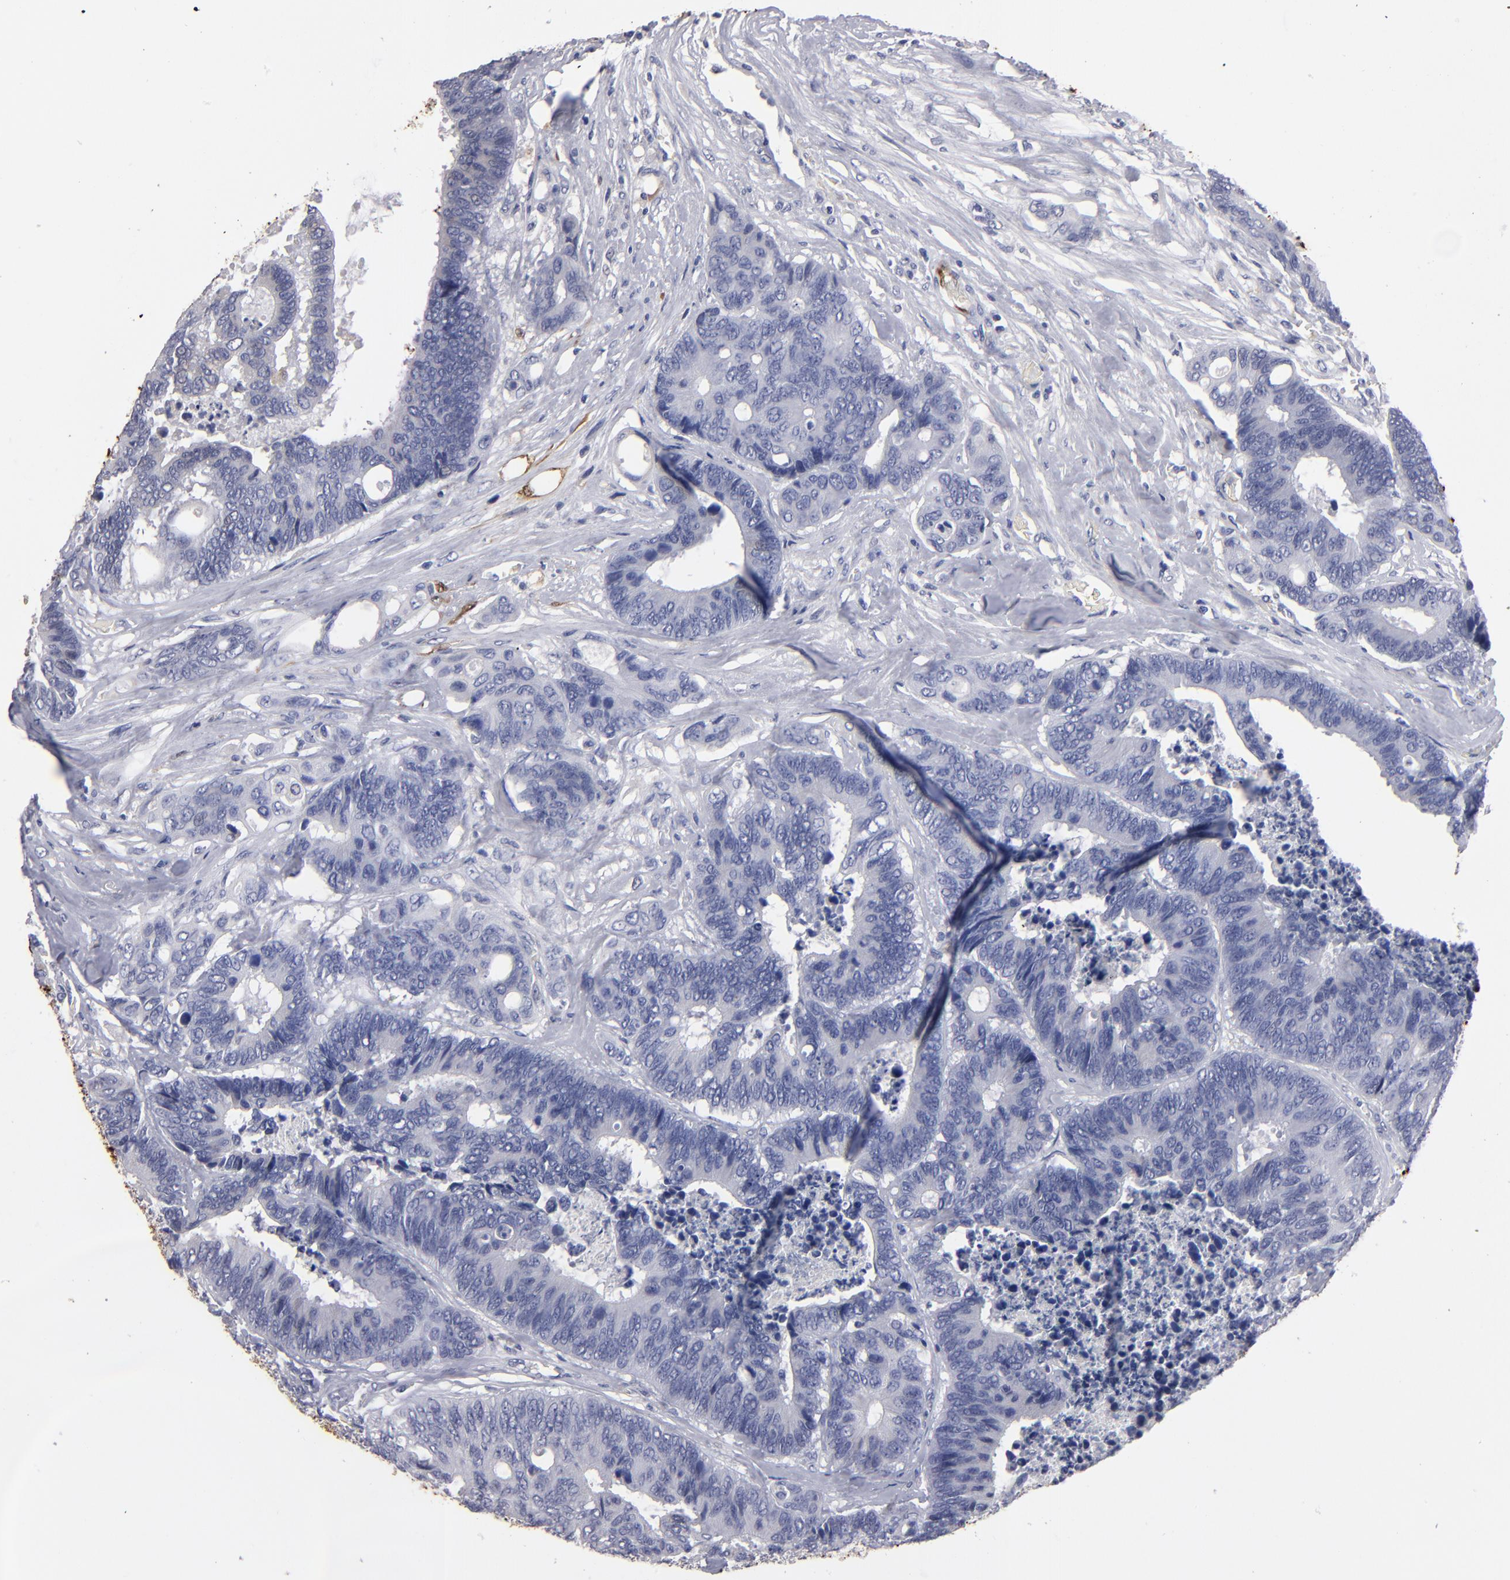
{"staining": {"intensity": "negative", "quantity": "none", "location": "none"}, "tissue": "colorectal cancer", "cell_type": "Tumor cells", "image_type": "cancer", "snomed": [{"axis": "morphology", "description": "Adenocarcinoma, NOS"}, {"axis": "topography", "description": "Rectum"}], "caption": "DAB (3,3'-diaminobenzidine) immunohistochemical staining of adenocarcinoma (colorectal) exhibits no significant expression in tumor cells.", "gene": "FABP4", "patient": {"sex": "male", "age": 55}}